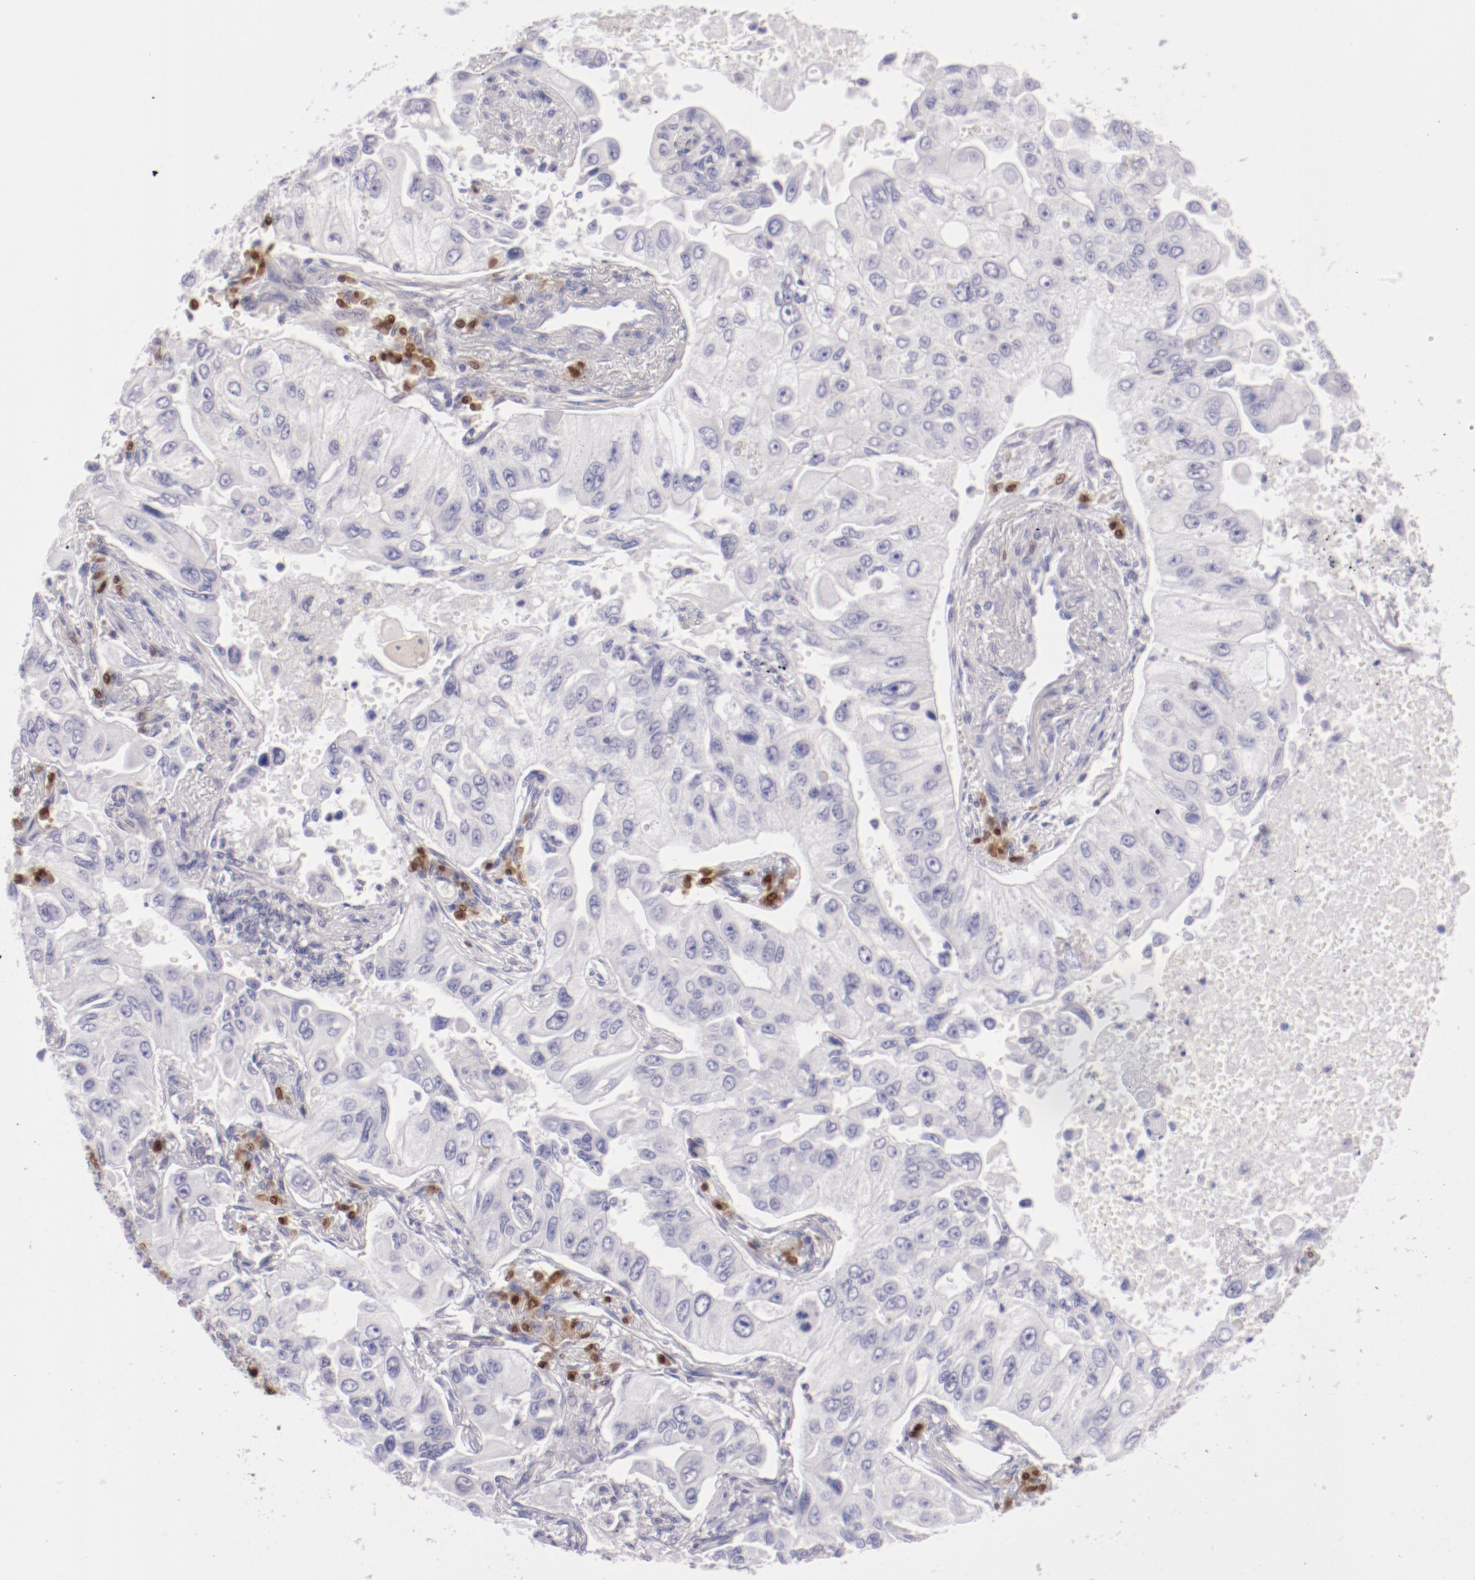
{"staining": {"intensity": "negative", "quantity": "none", "location": "none"}, "tissue": "lung cancer", "cell_type": "Tumor cells", "image_type": "cancer", "snomed": [{"axis": "morphology", "description": "Adenocarcinoma, NOS"}, {"axis": "topography", "description": "Lung"}], "caption": "An immunohistochemistry (IHC) micrograph of lung cancer is shown. There is no staining in tumor cells of lung cancer. Nuclei are stained in blue.", "gene": "IRF8", "patient": {"sex": "male", "age": 84}}